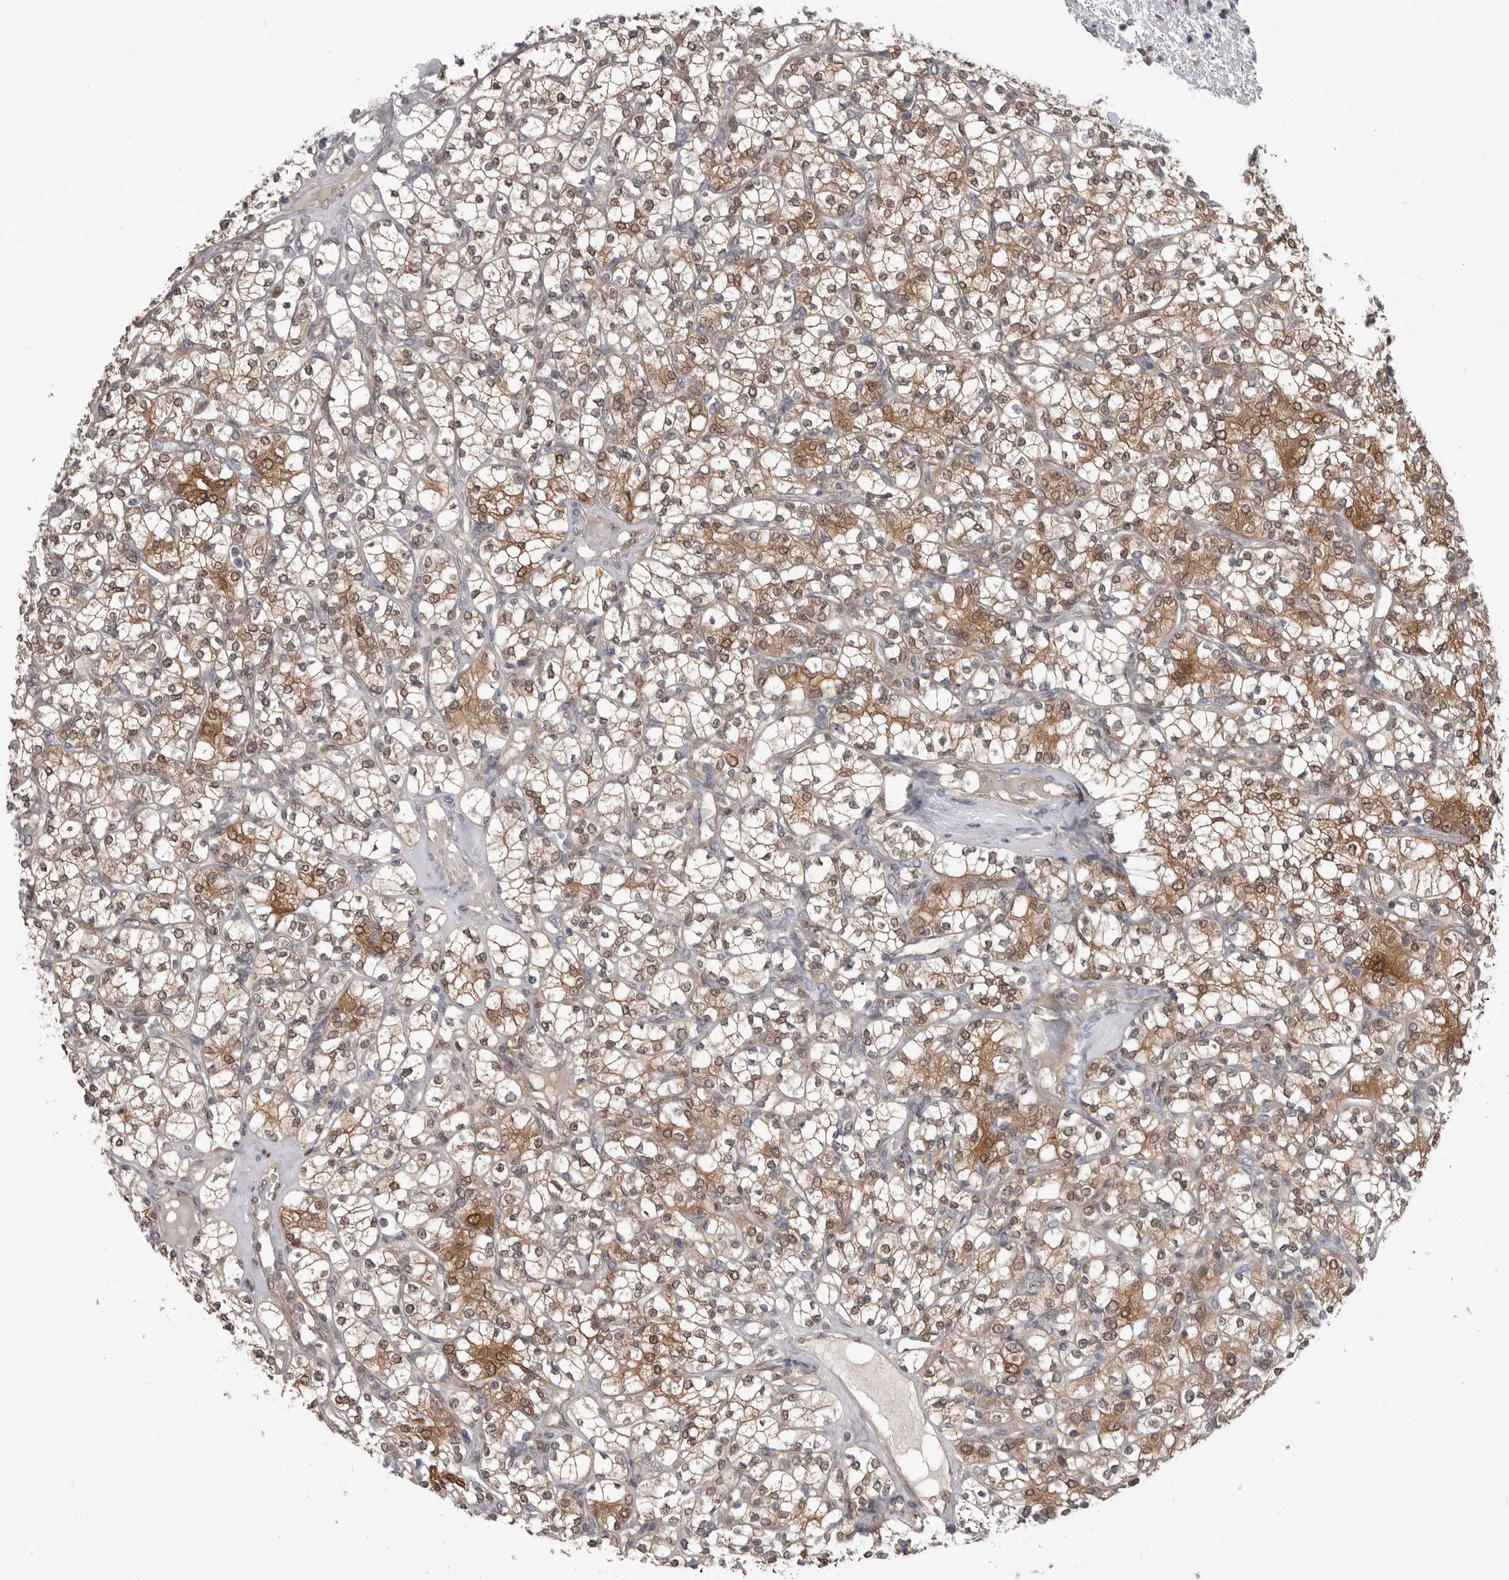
{"staining": {"intensity": "moderate", "quantity": ">75%", "location": "cytoplasmic/membranous,nuclear"}, "tissue": "renal cancer", "cell_type": "Tumor cells", "image_type": "cancer", "snomed": [{"axis": "morphology", "description": "Adenocarcinoma, NOS"}, {"axis": "topography", "description": "Kidney"}], "caption": "Immunohistochemical staining of renal cancer (adenocarcinoma) exhibits moderate cytoplasmic/membranous and nuclear protein staining in approximately >75% of tumor cells. (DAB IHC with brightfield microscopy, high magnification).", "gene": "PNPO", "patient": {"sex": "male", "age": 77}}